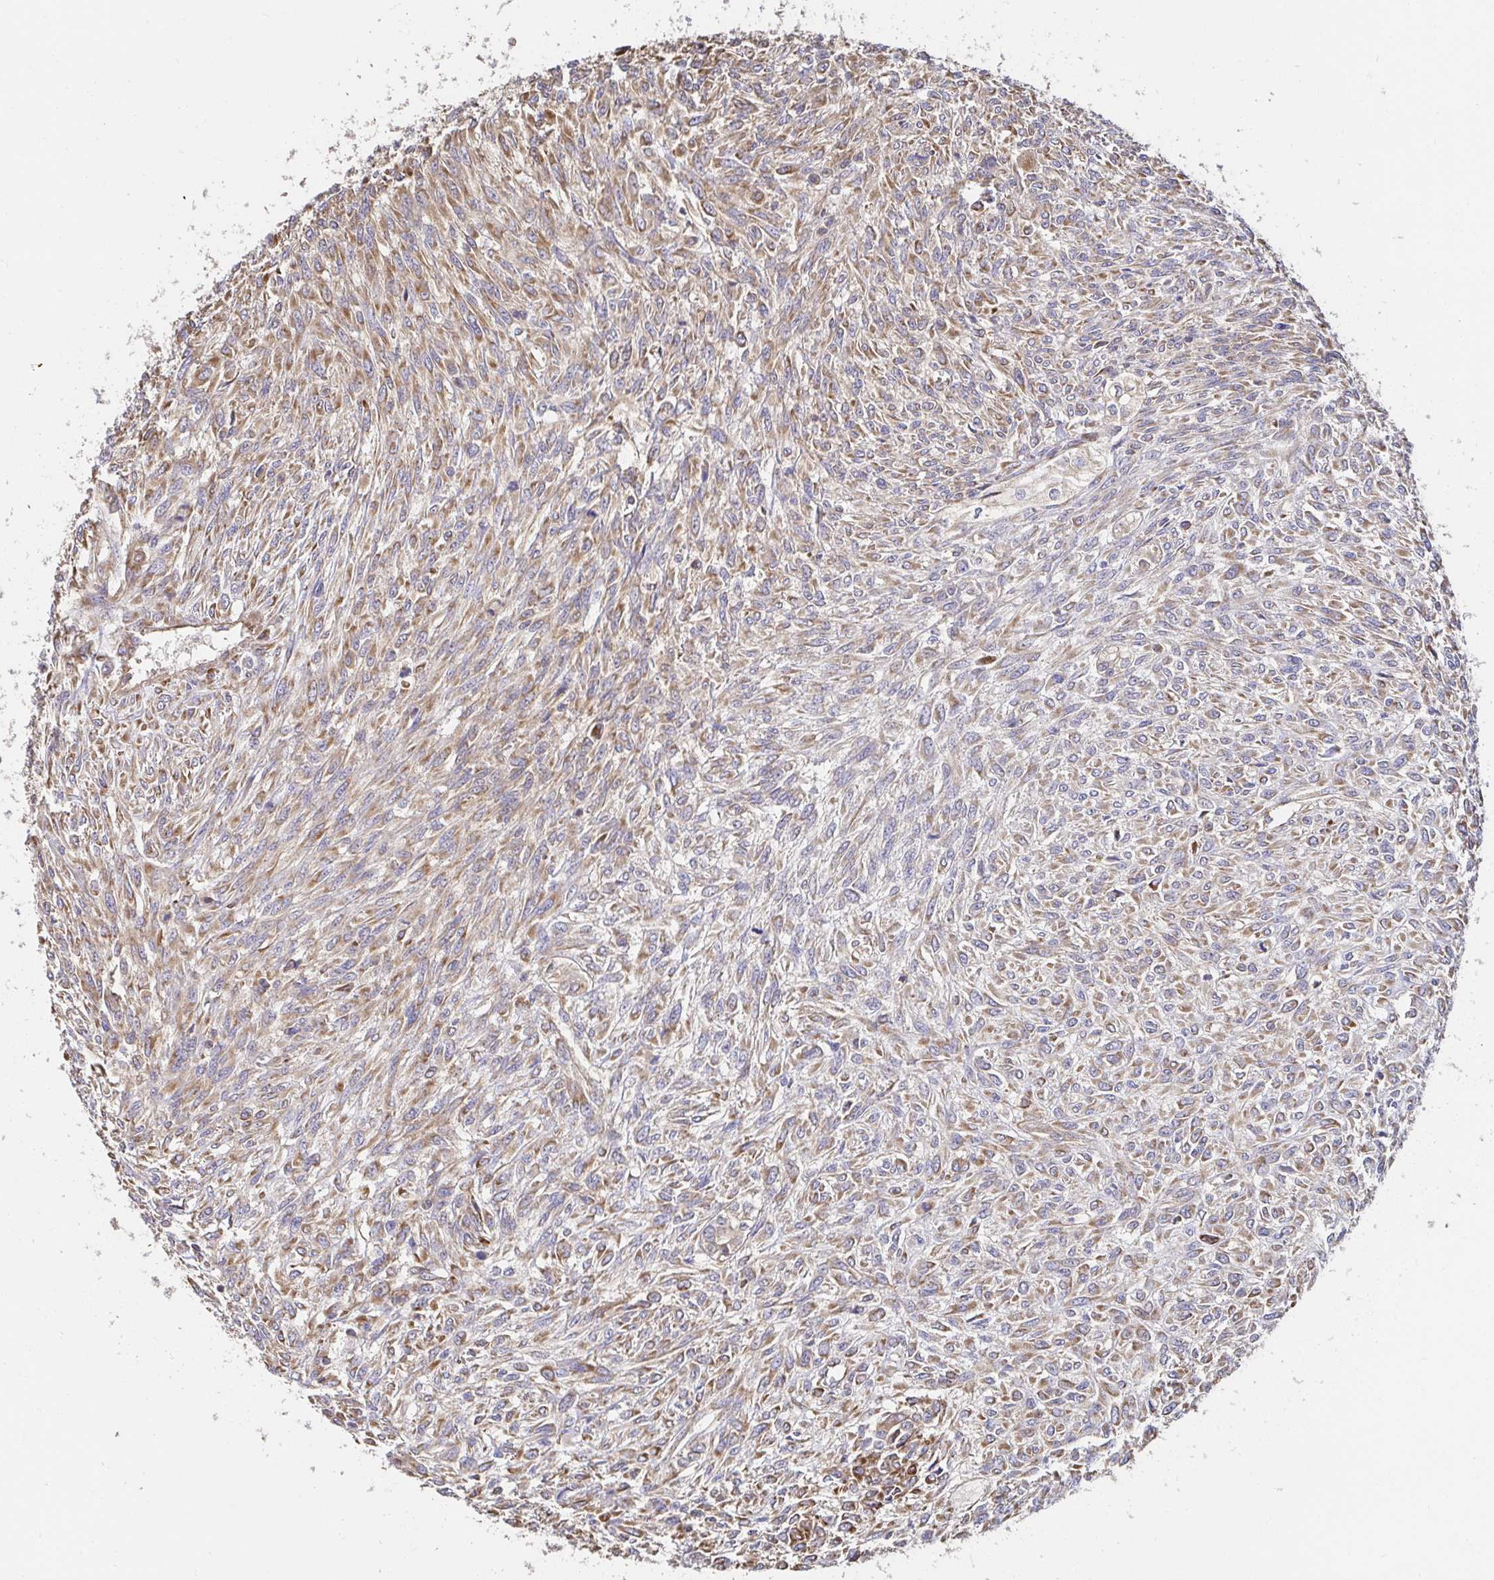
{"staining": {"intensity": "moderate", "quantity": ">75%", "location": "cytoplasmic/membranous"}, "tissue": "renal cancer", "cell_type": "Tumor cells", "image_type": "cancer", "snomed": [{"axis": "morphology", "description": "Adenocarcinoma, NOS"}, {"axis": "topography", "description": "Kidney"}], "caption": "Human renal cancer (adenocarcinoma) stained with a protein marker reveals moderate staining in tumor cells.", "gene": "APBB1", "patient": {"sex": "male", "age": 58}}